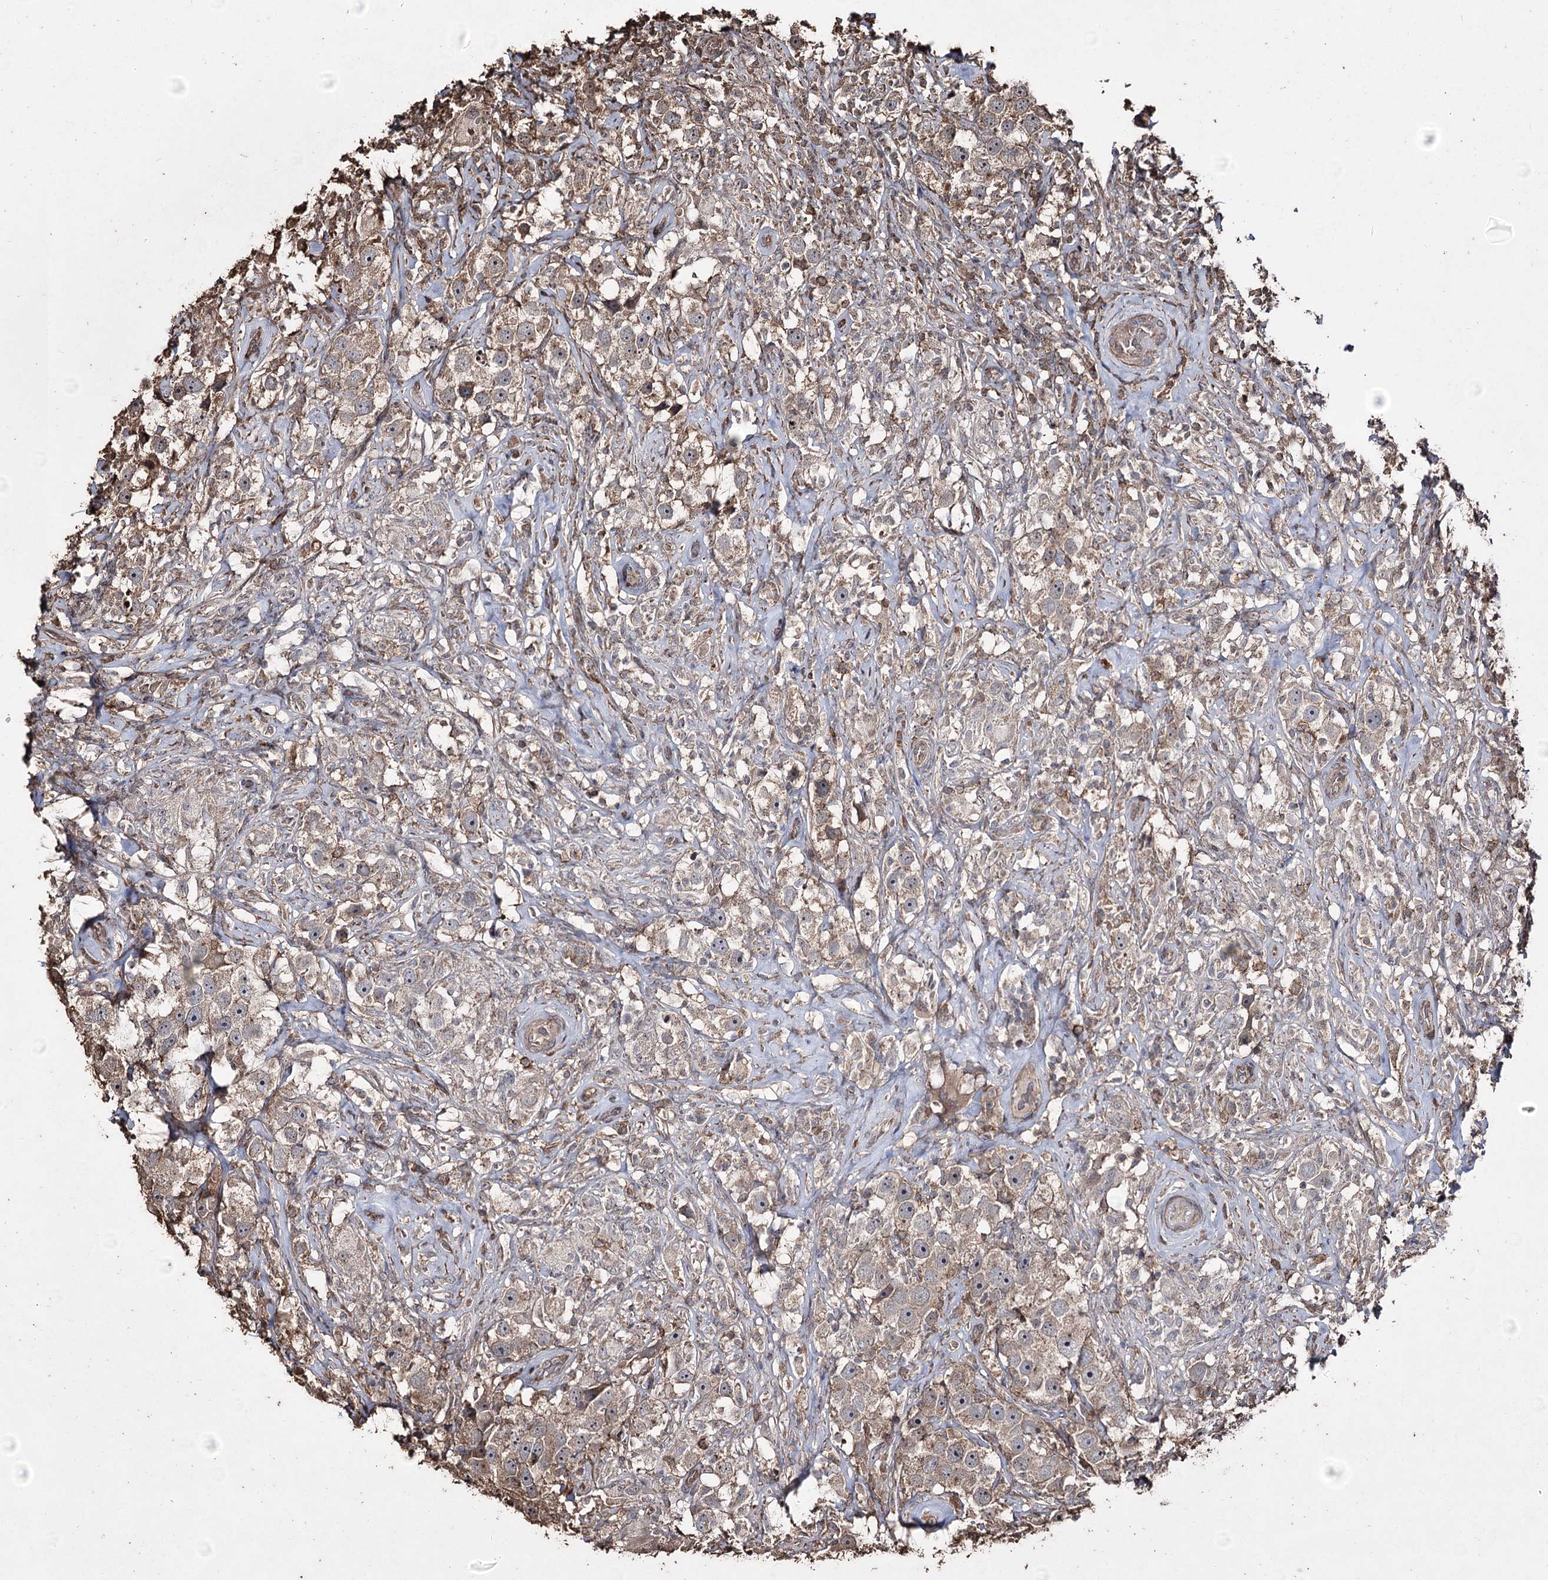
{"staining": {"intensity": "weak", "quantity": "<25%", "location": "cytoplasmic/membranous"}, "tissue": "testis cancer", "cell_type": "Tumor cells", "image_type": "cancer", "snomed": [{"axis": "morphology", "description": "Seminoma, NOS"}, {"axis": "topography", "description": "Testis"}], "caption": "DAB (3,3'-diaminobenzidine) immunohistochemical staining of testis cancer (seminoma) demonstrates no significant staining in tumor cells. (Stains: DAB immunohistochemistry with hematoxylin counter stain, Microscopy: brightfield microscopy at high magnification).", "gene": "ZNF662", "patient": {"sex": "male", "age": 49}}